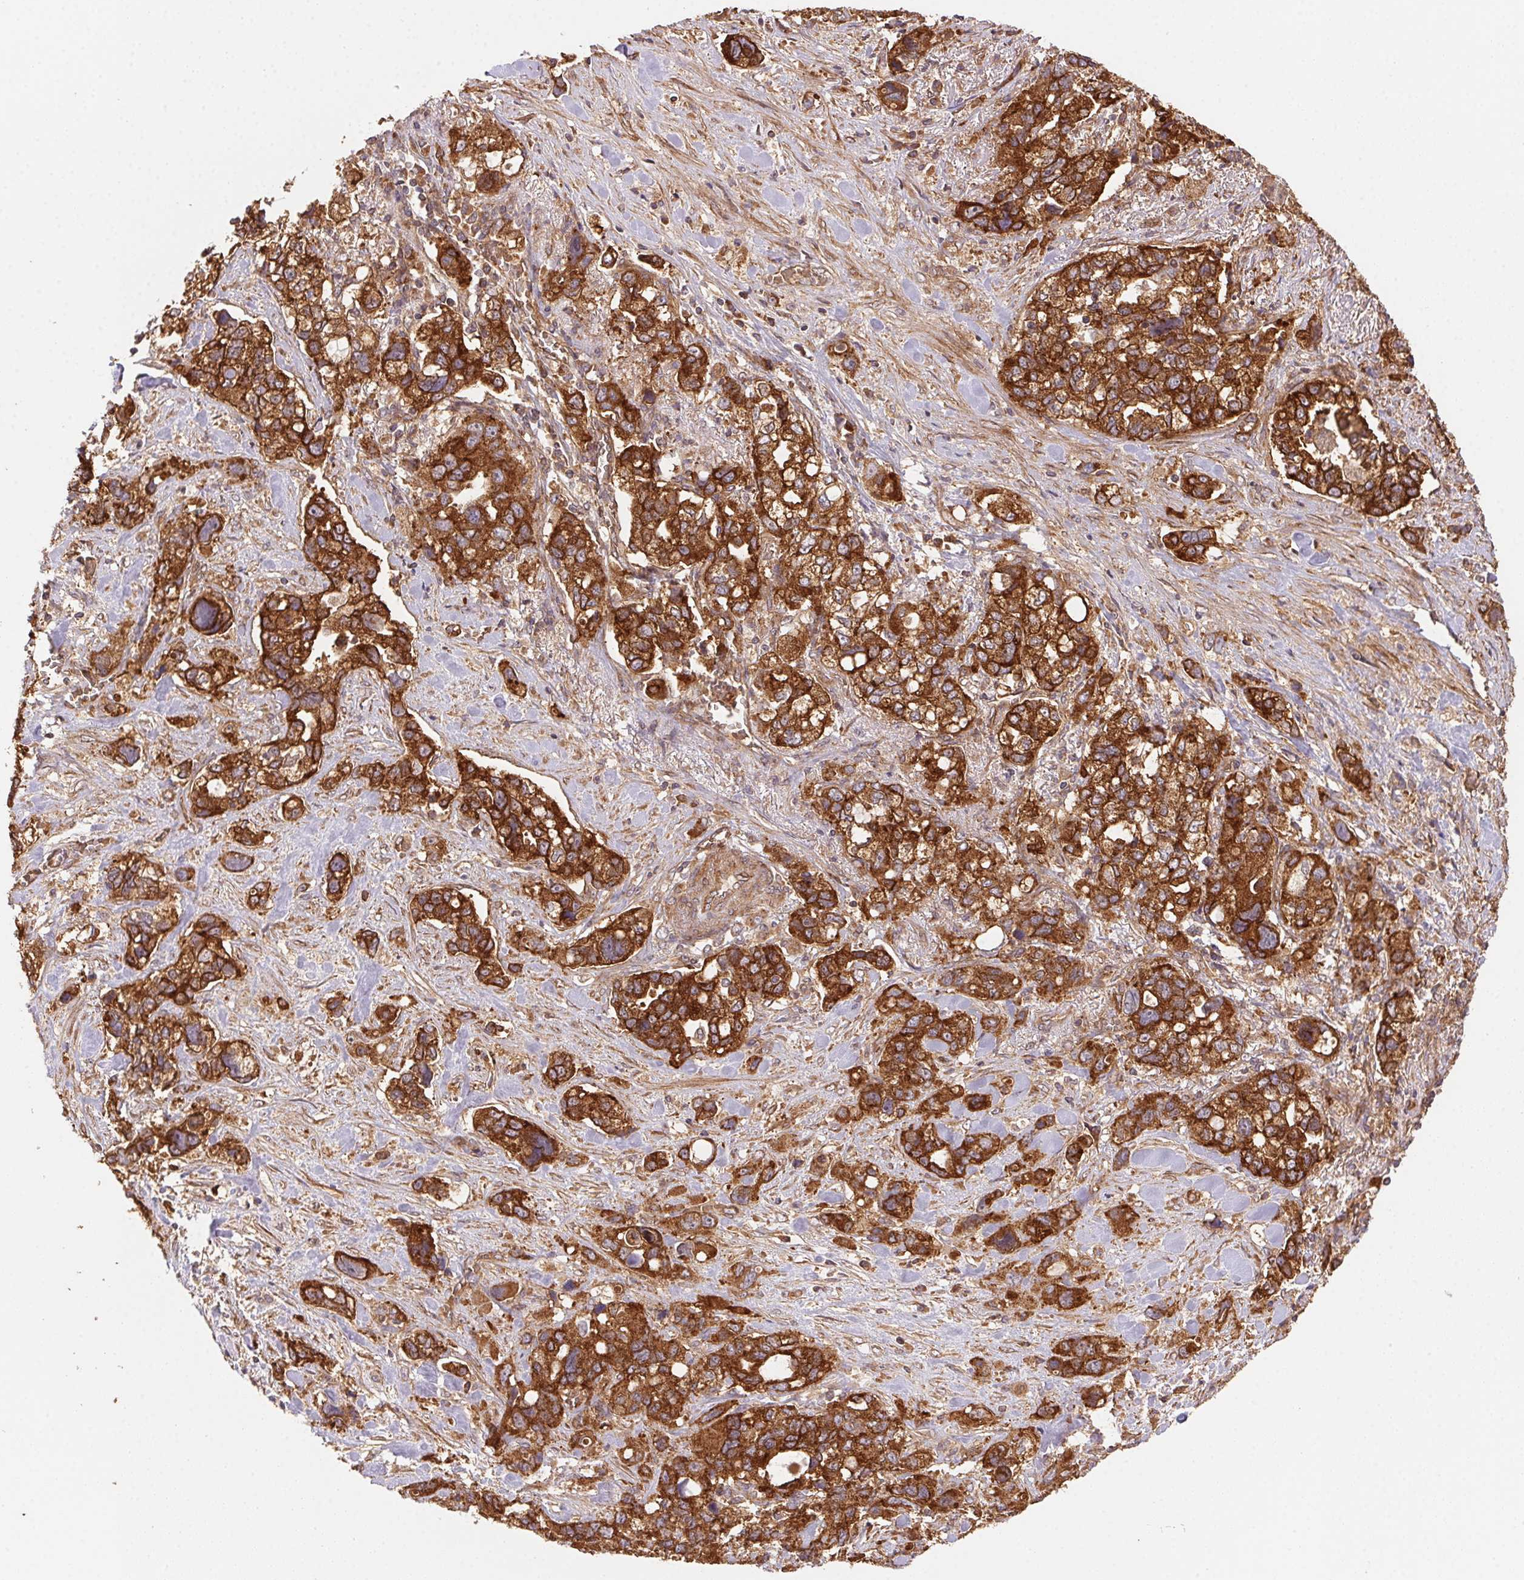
{"staining": {"intensity": "strong", "quantity": ">75%", "location": "cytoplasmic/membranous"}, "tissue": "stomach cancer", "cell_type": "Tumor cells", "image_type": "cancer", "snomed": [{"axis": "morphology", "description": "Adenocarcinoma, NOS"}, {"axis": "topography", "description": "Stomach, upper"}], "caption": "Immunohistochemistry of human stomach adenocarcinoma displays high levels of strong cytoplasmic/membranous staining in about >75% of tumor cells.", "gene": "USE1", "patient": {"sex": "female", "age": 81}}